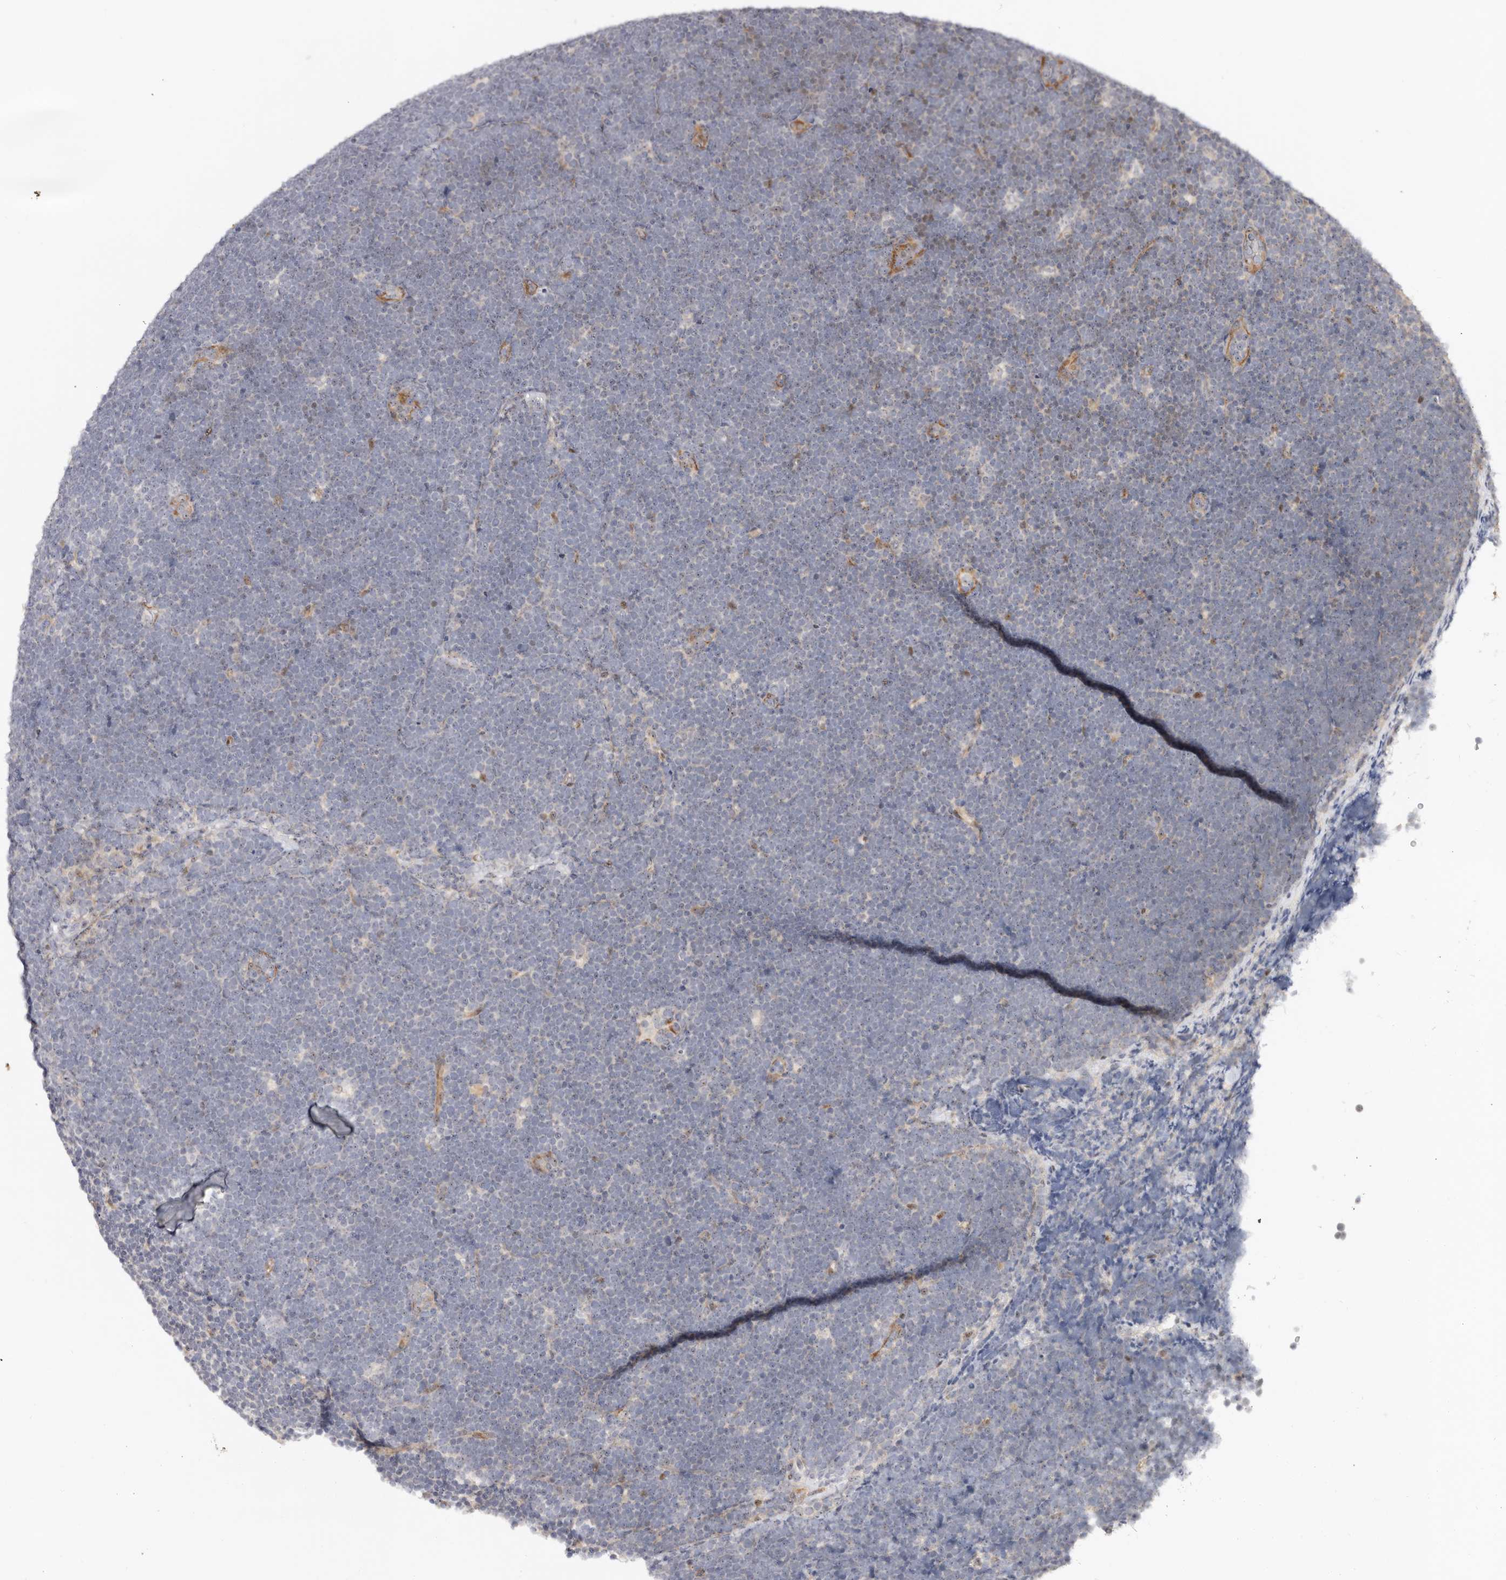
{"staining": {"intensity": "negative", "quantity": "none", "location": "none"}, "tissue": "lymphoma", "cell_type": "Tumor cells", "image_type": "cancer", "snomed": [{"axis": "morphology", "description": "Malignant lymphoma, non-Hodgkin's type, High grade"}, {"axis": "topography", "description": "Lymph node"}], "caption": "Immunohistochemistry of lymphoma displays no expression in tumor cells.", "gene": "ODF2L", "patient": {"sex": "male", "age": 13}}